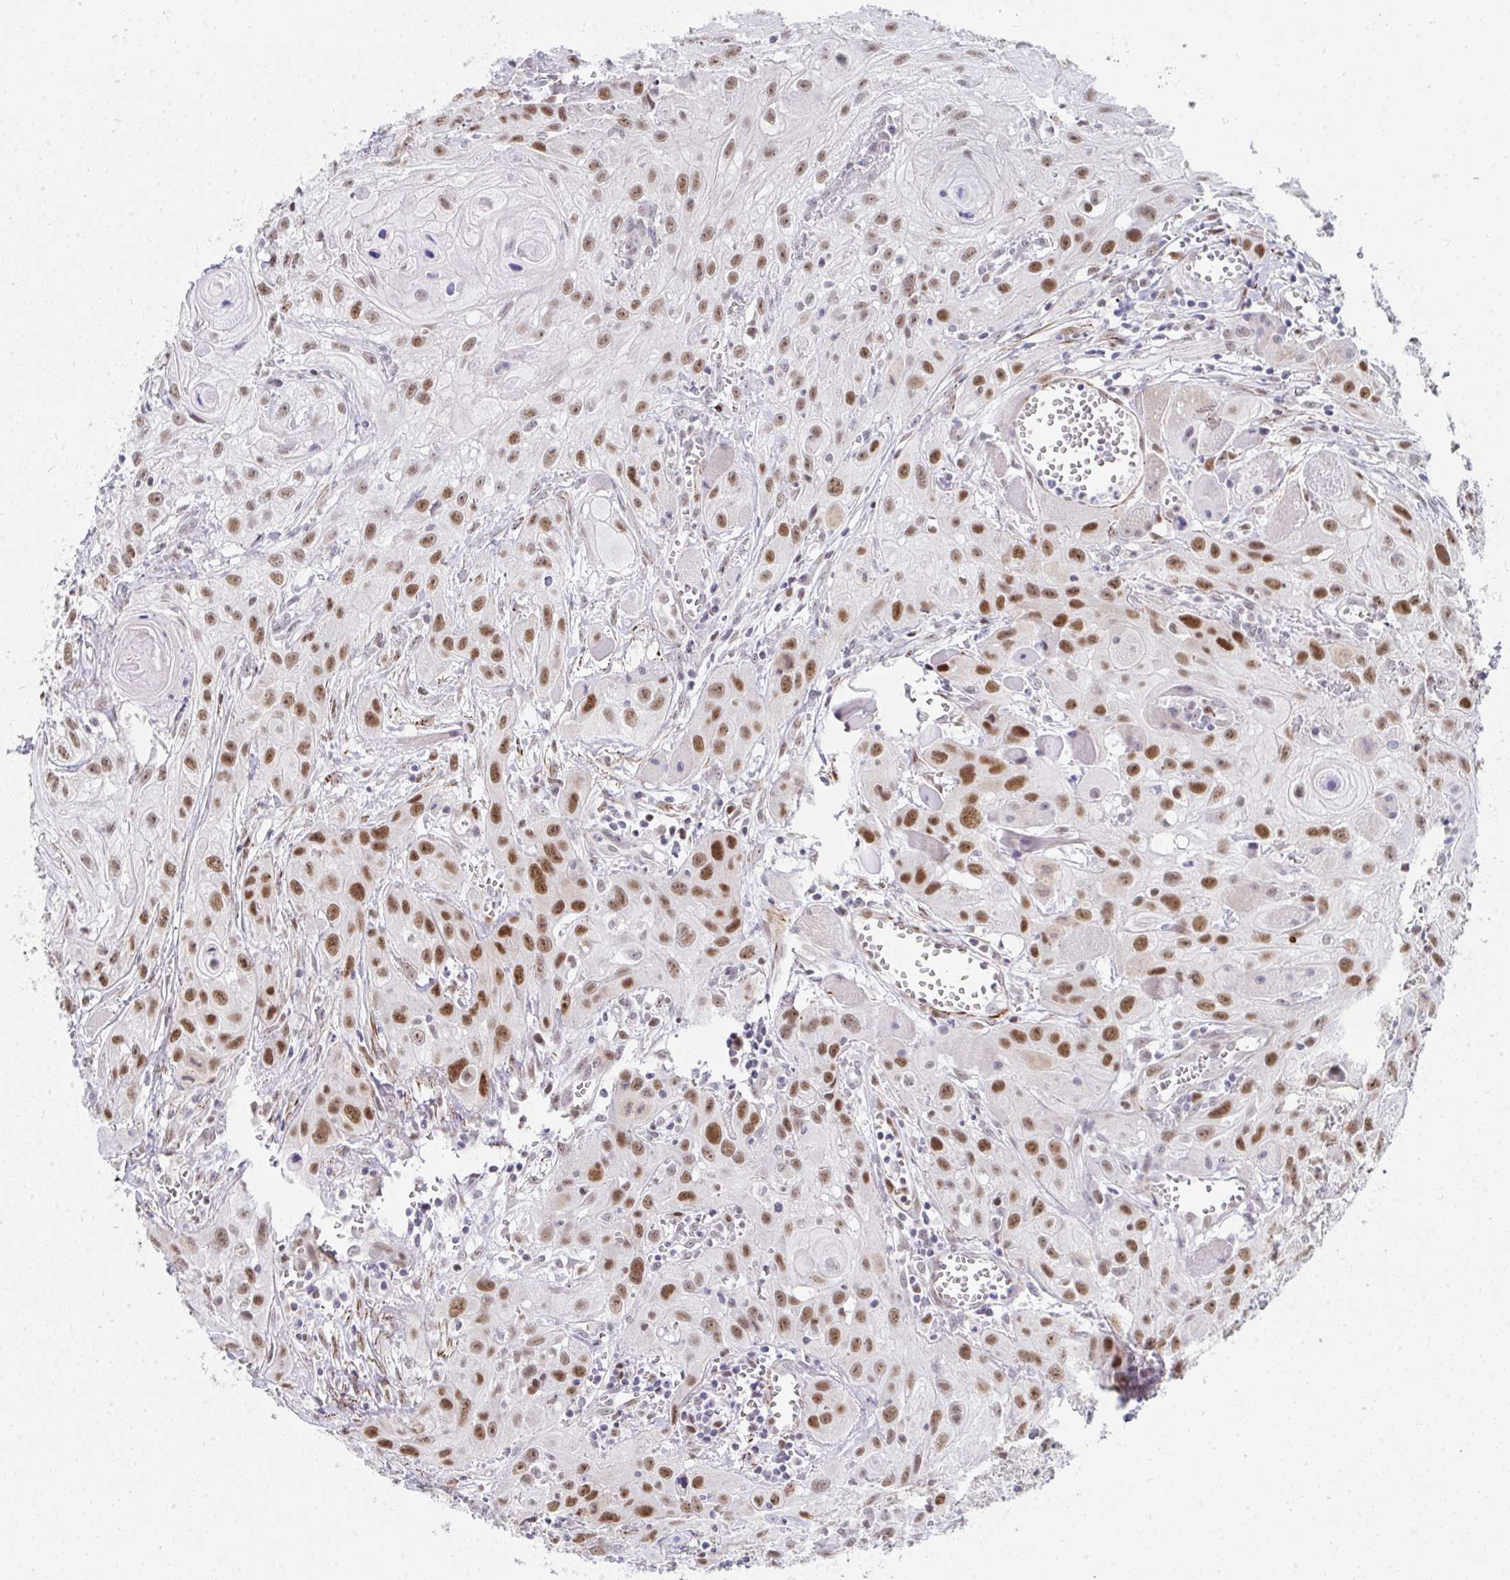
{"staining": {"intensity": "moderate", "quantity": ">75%", "location": "nuclear"}, "tissue": "head and neck cancer", "cell_type": "Tumor cells", "image_type": "cancer", "snomed": [{"axis": "morphology", "description": "Squamous cell carcinoma, NOS"}, {"axis": "topography", "description": "Oral tissue"}, {"axis": "topography", "description": "Head-Neck"}], "caption": "Immunohistochemistry (DAB (3,3'-diaminobenzidine)) staining of head and neck cancer (squamous cell carcinoma) demonstrates moderate nuclear protein expression in approximately >75% of tumor cells.", "gene": "GINS2", "patient": {"sex": "male", "age": 58}}